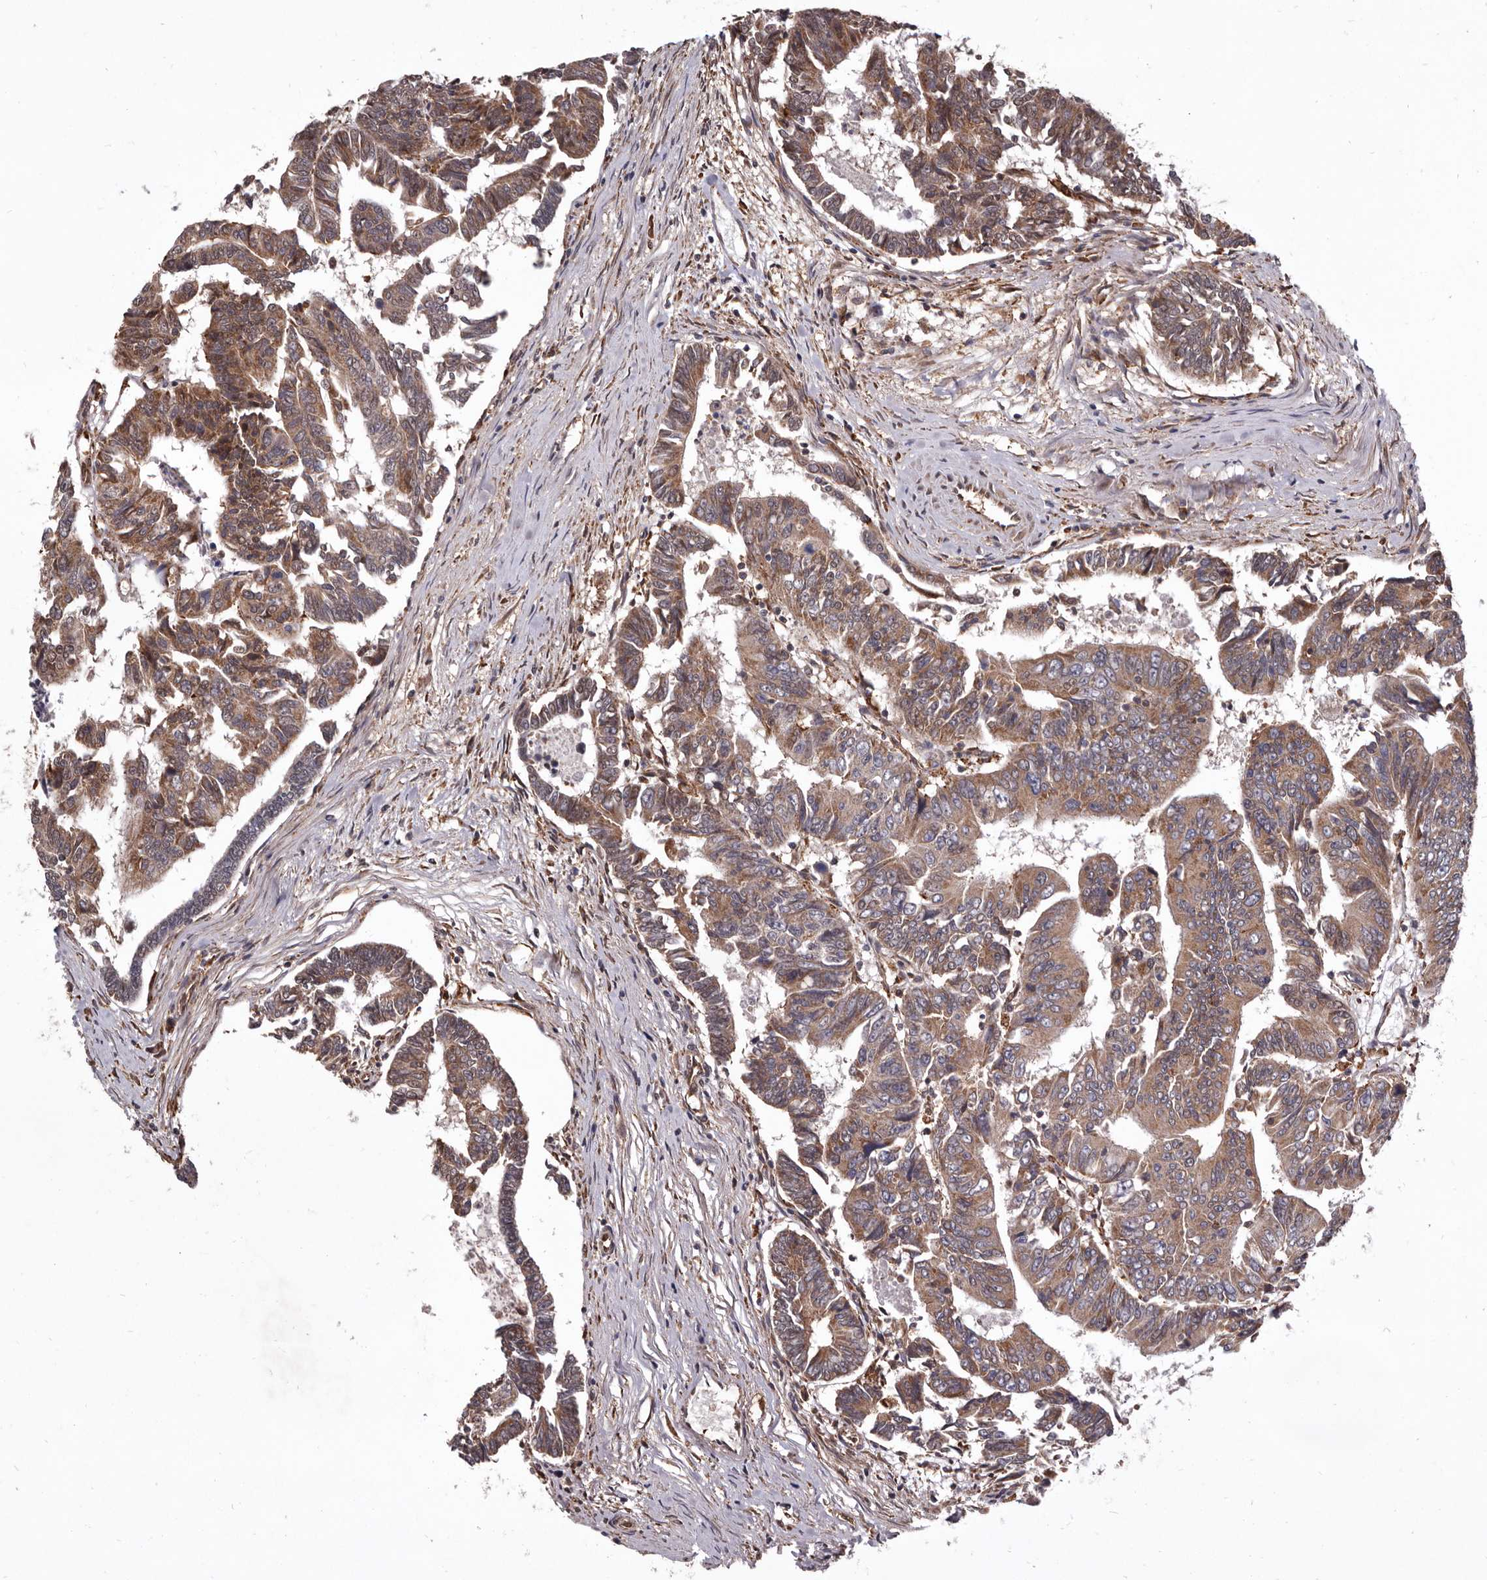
{"staining": {"intensity": "moderate", "quantity": ">75%", "location": "cytoplasmic/membranous"}, "tissue": "colorectal cancer", "cell_type": "Tumor cells", "image_type": "cancer", "snomed": [{"axis": "morphology", "description": "Adenocarcinoma, NOS"}, {"axis": "topography", "description": "Rectum"}], "caption": "This micrograph reveals IHC staining of colorectal adenocarcinoma, with medium moderate cytoplasmic/membranous expression in about >75% of tumor cells.", "gene": "RRM2B", "patient": {"sex": "female", "age": 65}}